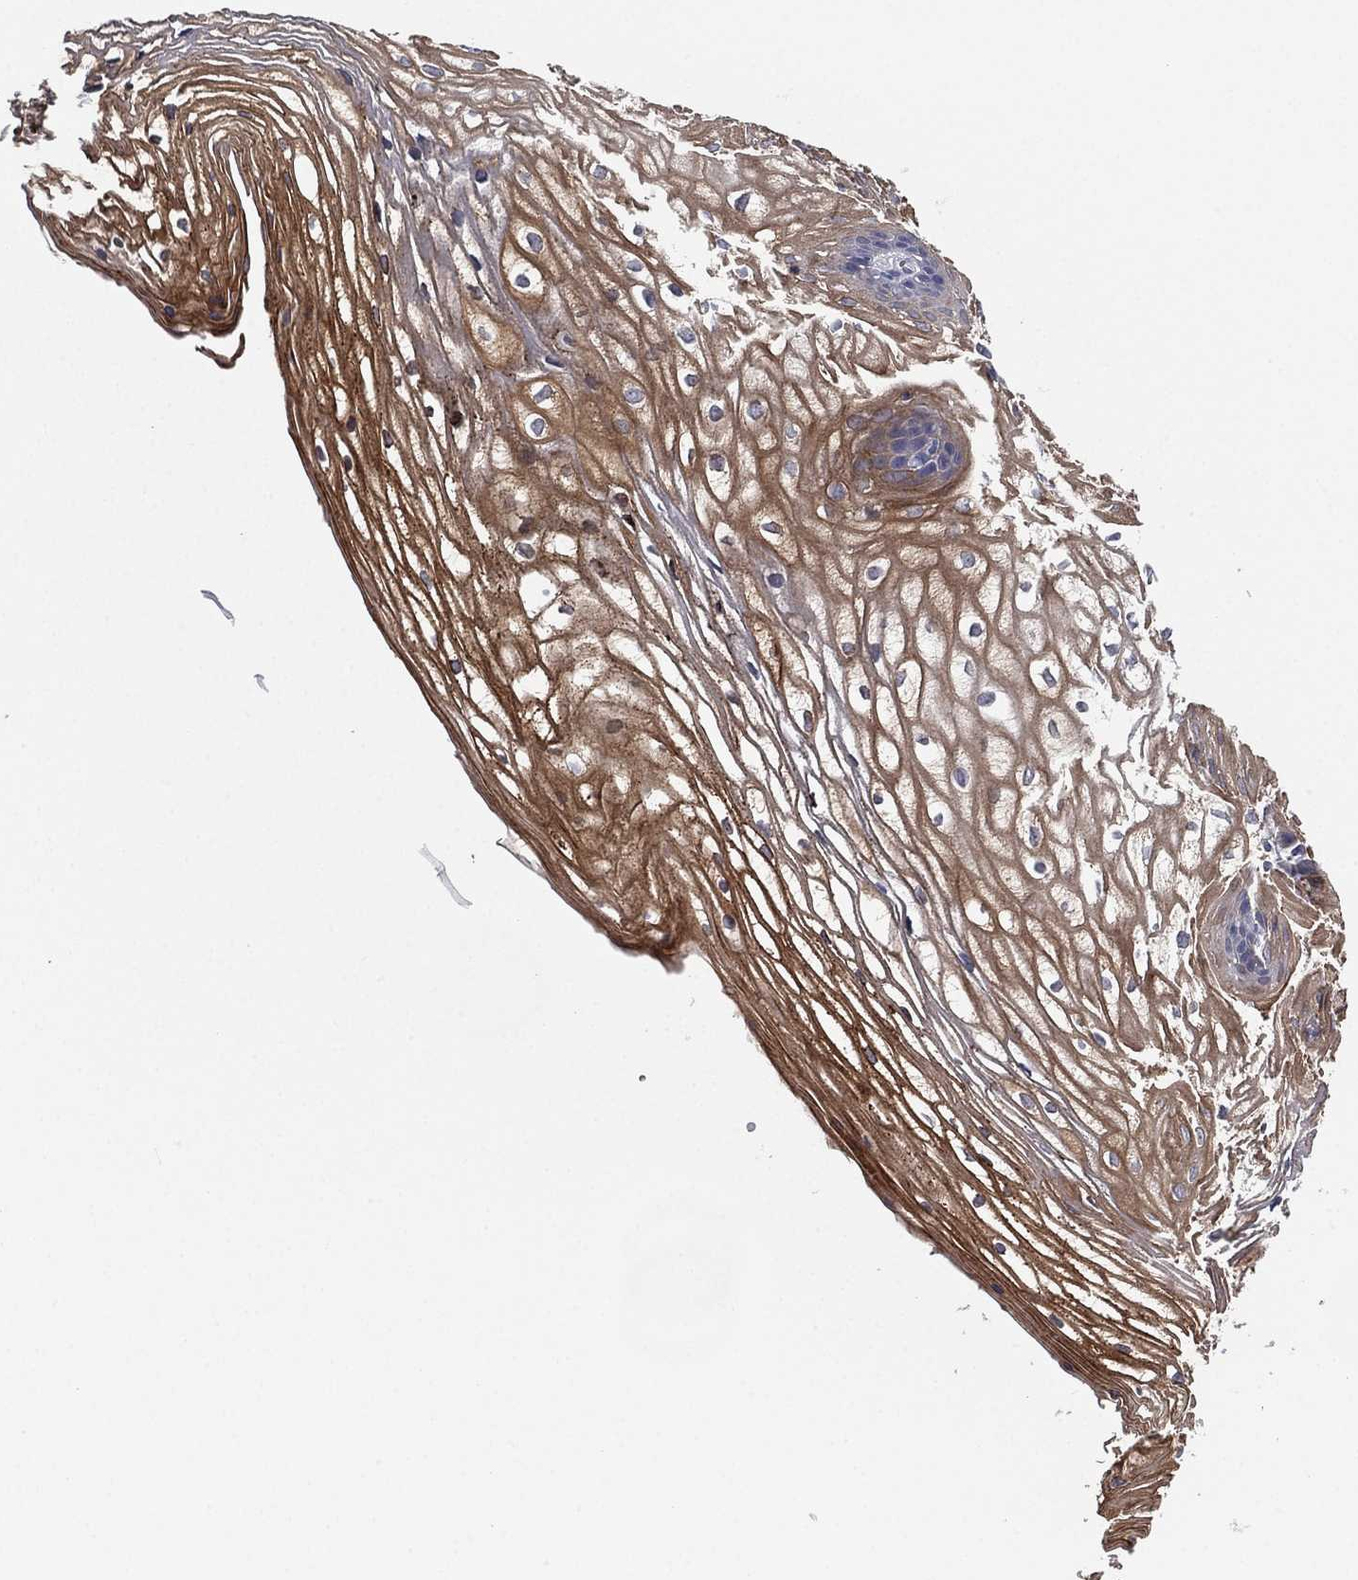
{"staining": {"intensity": "strong", "quantity": "25%-75%", "location": "cytoplasmic/membranous"}, "tissue": "vagina", "cell_type": "Squamous epithelial cells", "image_type": "normal", "snomed": [{"axis": "morphology", "description": "Normal tissue, NOS"}, {"axis": "topography", "description": "Vagina"}], "caption": "Unremarkable vagina was stained to show a protein in brown. There is high levels of strong cytoplasmic/membranous staining in about 25%-75% of squamous epithelial cells. The staining was performed using DAB, with brown indicating positive protein expression. Nuclei are stained blue with hematoxylin.", "gene": "MPP7", "patient": {"sex": "female", "age": 34}}